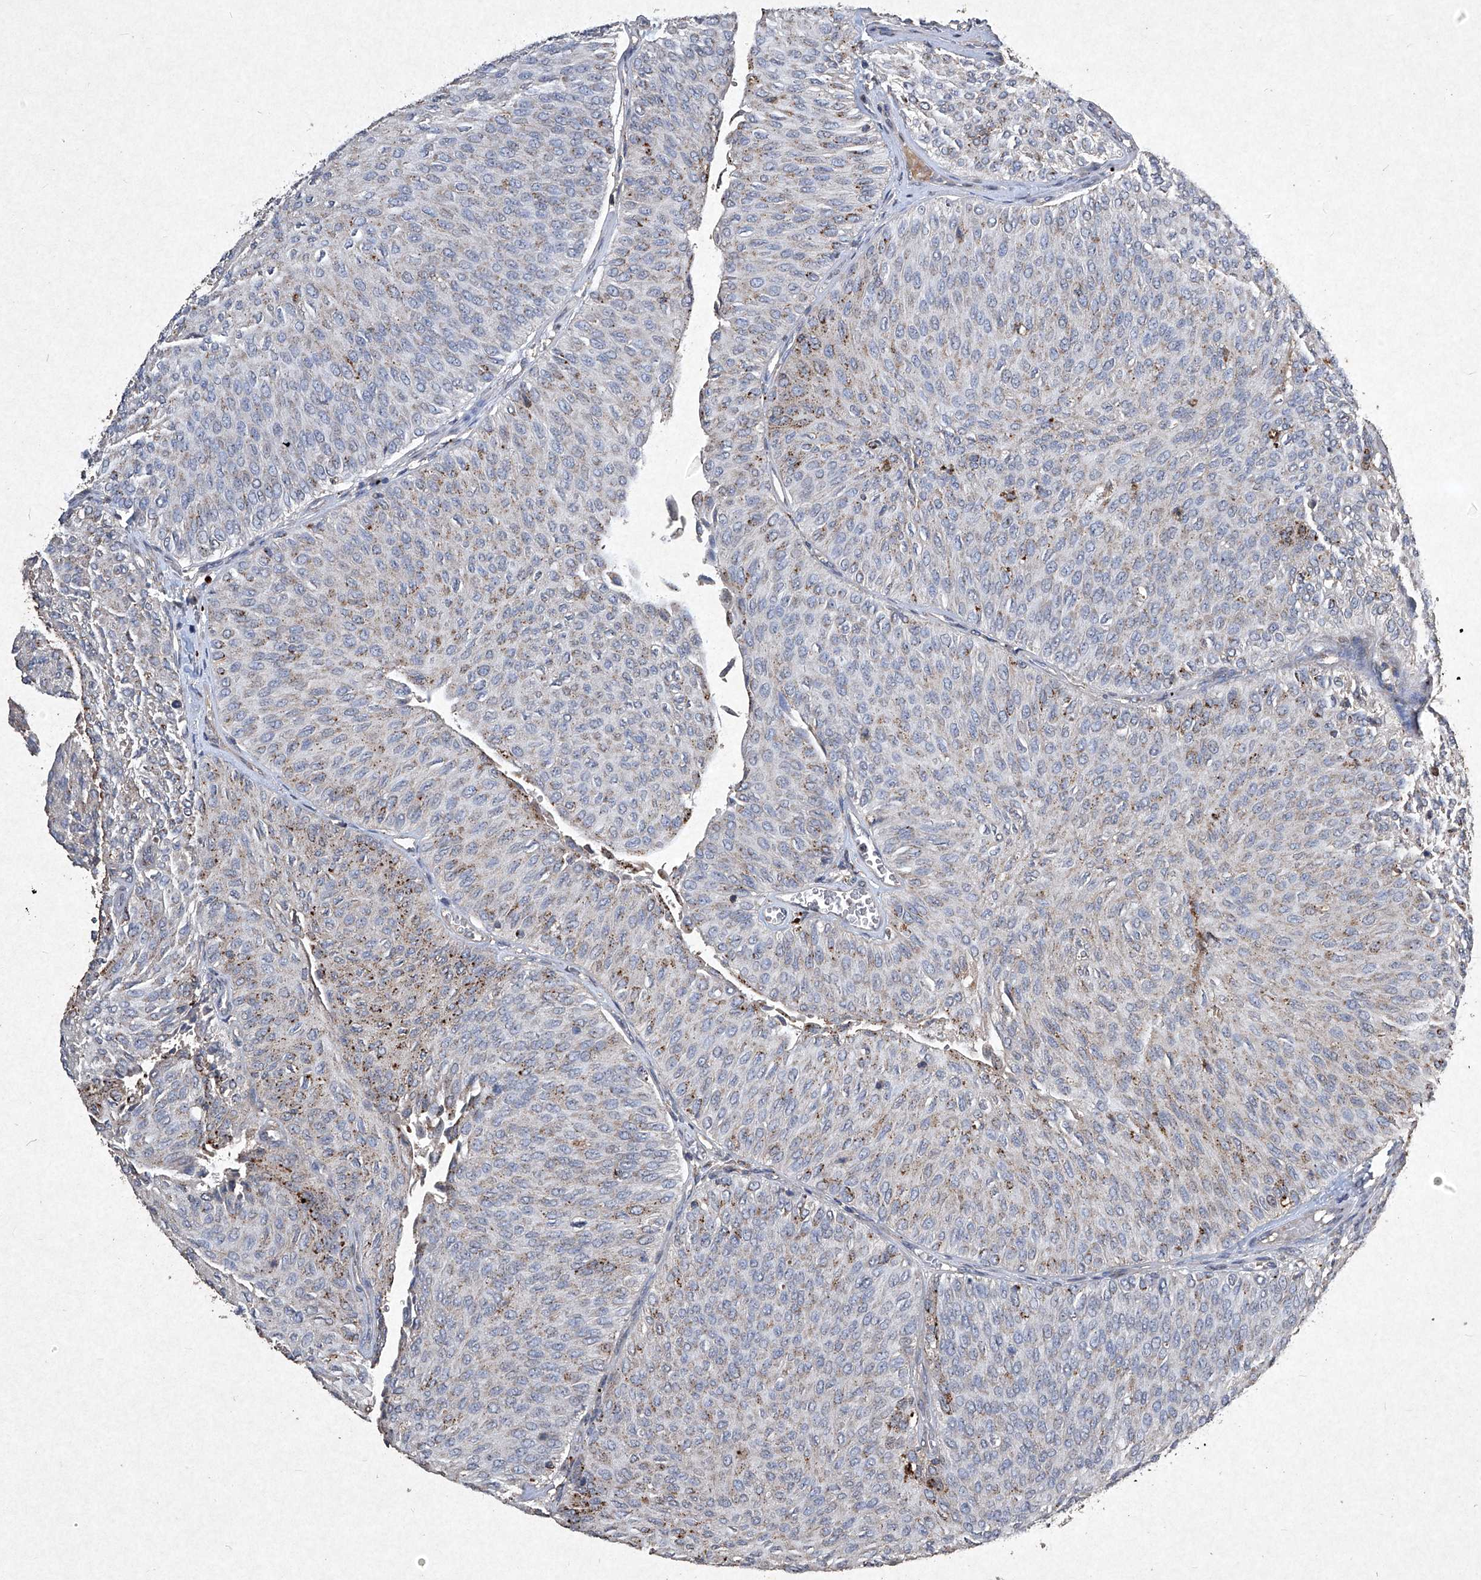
{"staining": {"intensity": "strong", "quantity": "<25%", "location": "cytoplasmic/membranous"}, "tissue": "urothelial cancer", "cell_type": "Tumor cells", "image_type": "cancer", "snomed": [{"axis": "morphology", "description": "Urothelial carcinoma, Low grade"}, {"axis": "topography", "description": "Urinary bladder"}], "caption": "Strong cytoplasmic/membranous expression is present in approximately <25% of tumor cells in urothelial carcinoma (low-grade). (DAB IHC, brown staining for protein, blue staining for nuclei).", "gene": "MED16", "patient": {"sex": "male", "age": 78}}